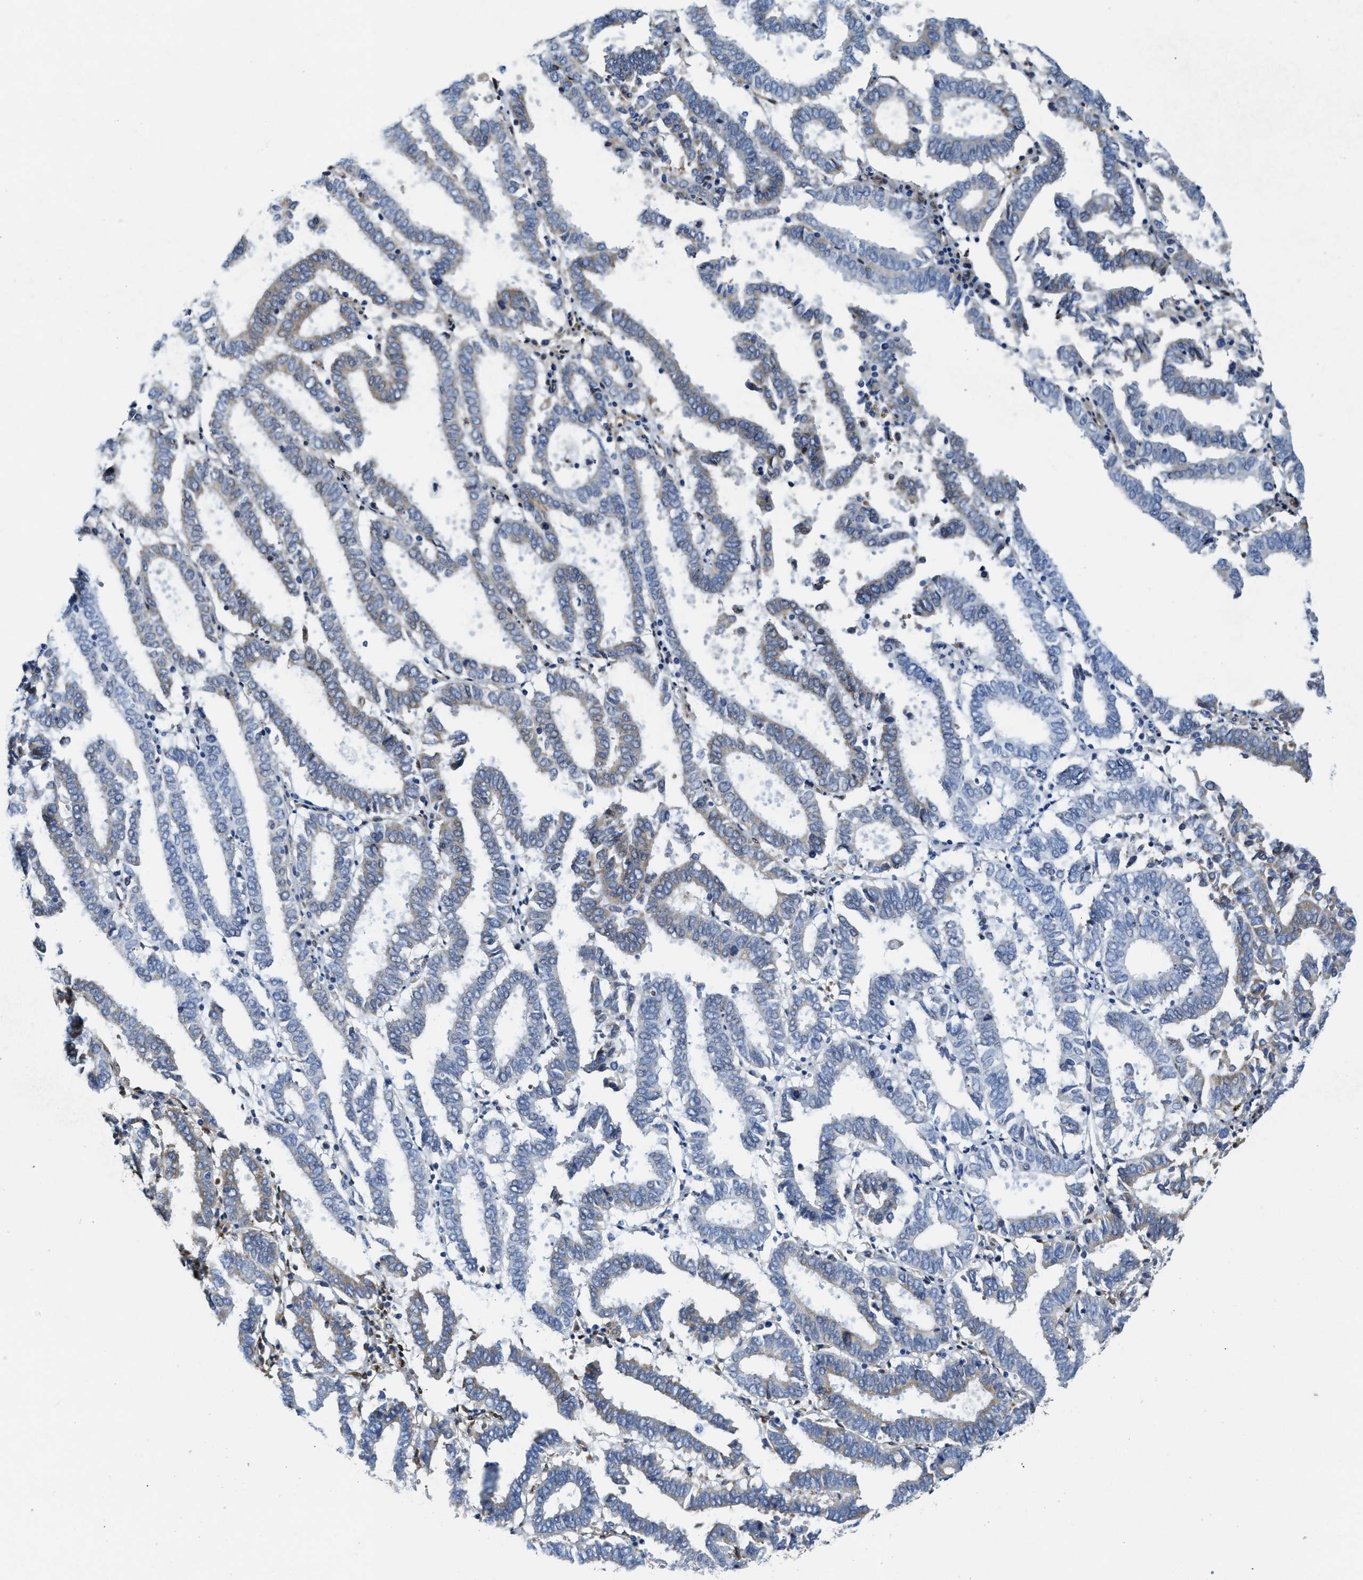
{"staining": {"intensity": "strong", "quantity": "25%-75%", "location": "cytoplasmic/membranous"}, "tissue": "endometrial cancer", "cell_type": "Tumor cells", "image_type": "cancer", "snomed": [{"axis": "morphology", "description": "Adenocarcinoma, NOS"}, {"axis": "topography", "description": "Uterus"}], "caption": "This is an image of immunohistochemistry staining of endometrial adenocarcinoma, which shows strong positivity in the cytoplasmic/membranous of tumor cells.", "gene": "ASS1", "patient": {"sex": "female", "age": 83}}